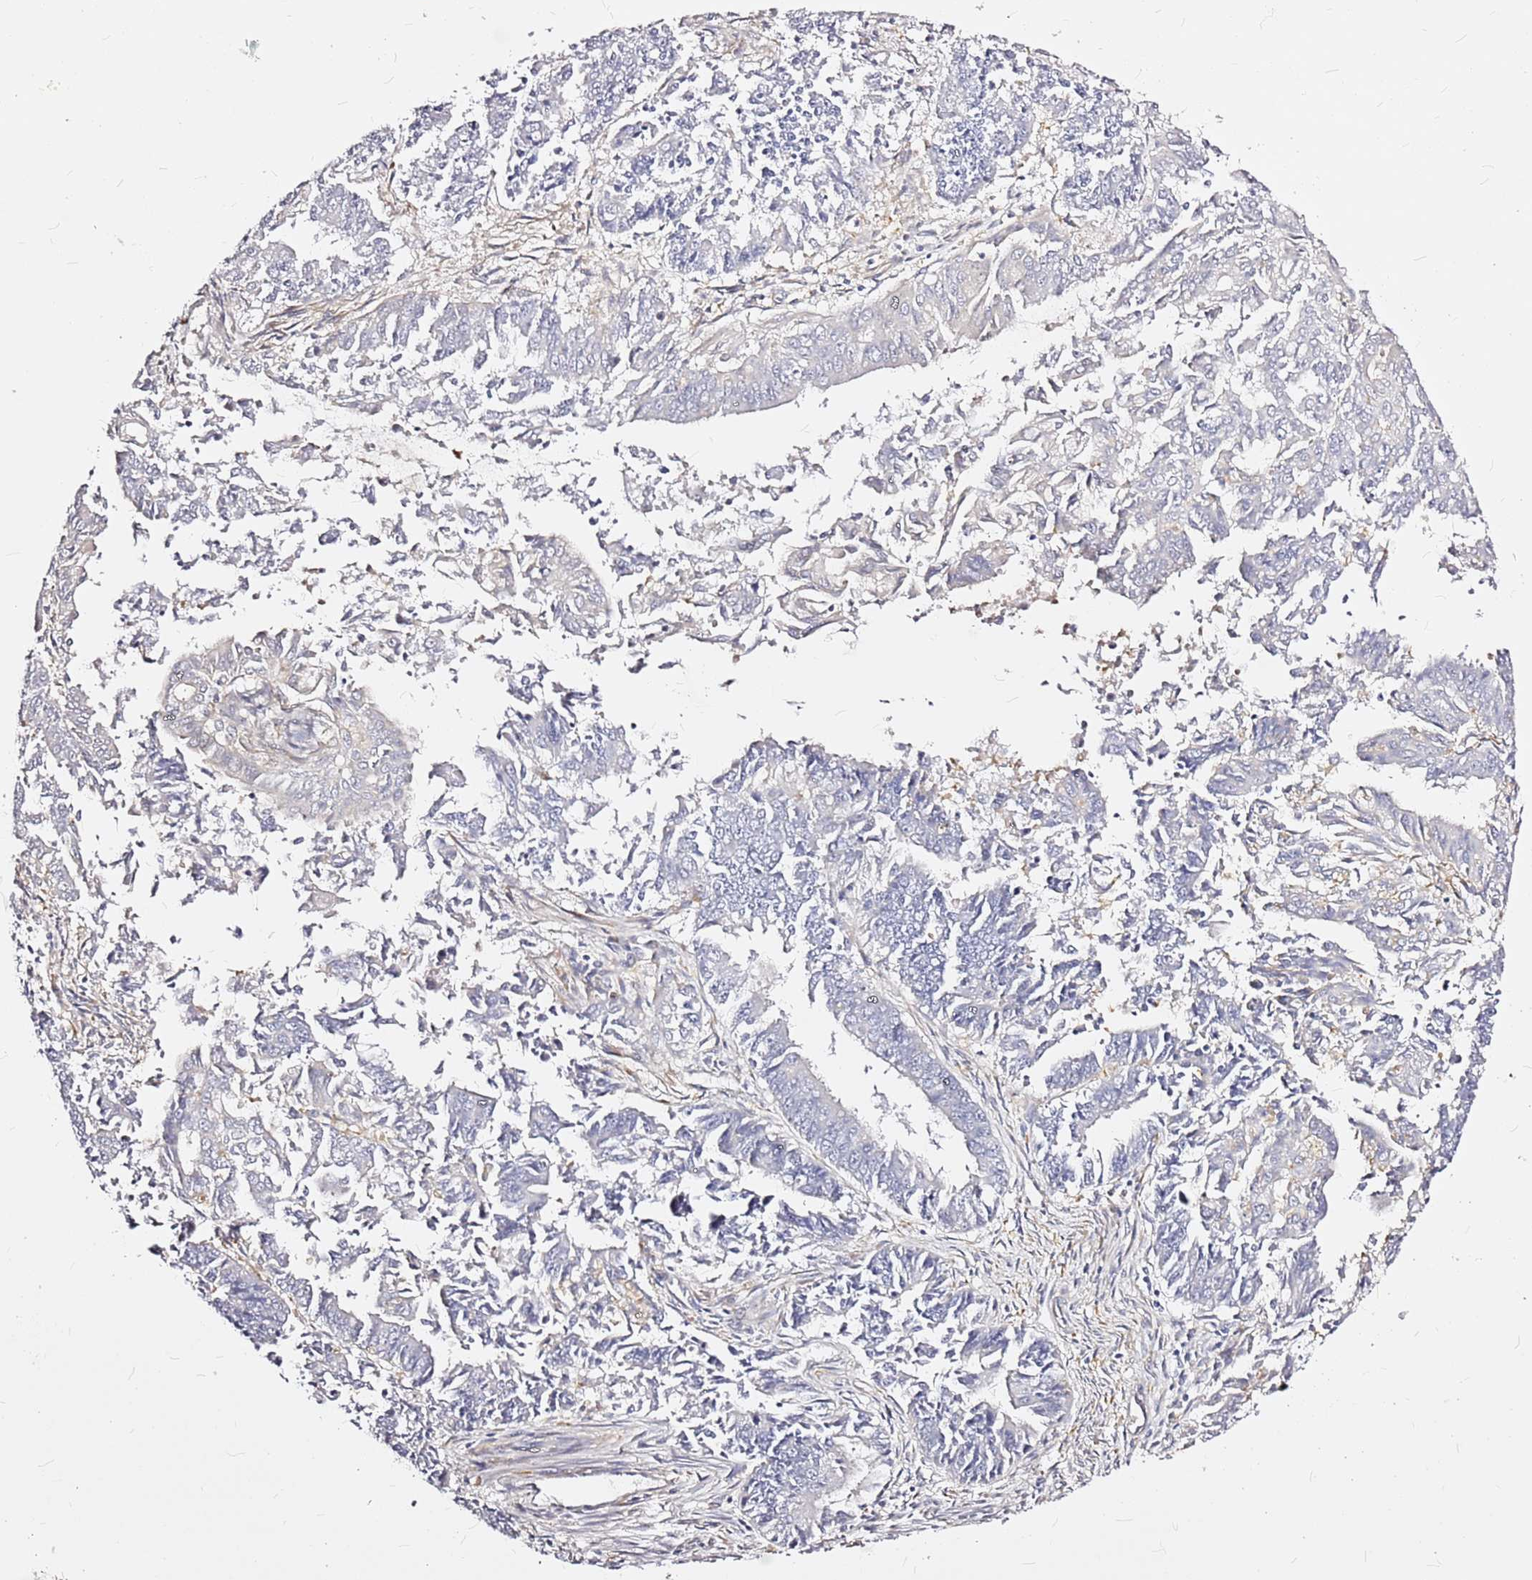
{"staining": {"intensity": "negative", "quantity": "none", "location": "none"}, "tissue": "endometrial cancer", "cell_type": "Tumor cells", "image_type": "cancer", "snomed": [{"axis": "morphology", "description": "Adenocarcinoma, NOS"}, {"axis": "topography", "description": "Endometrium"}], "caption": "This is an immunohistochemistry (IHC) image of adenocarcinoma (endometrial). There is no staining in tumor cells.", "gene": "CASD1", "patient": {"sex": "female", "age": 73}}